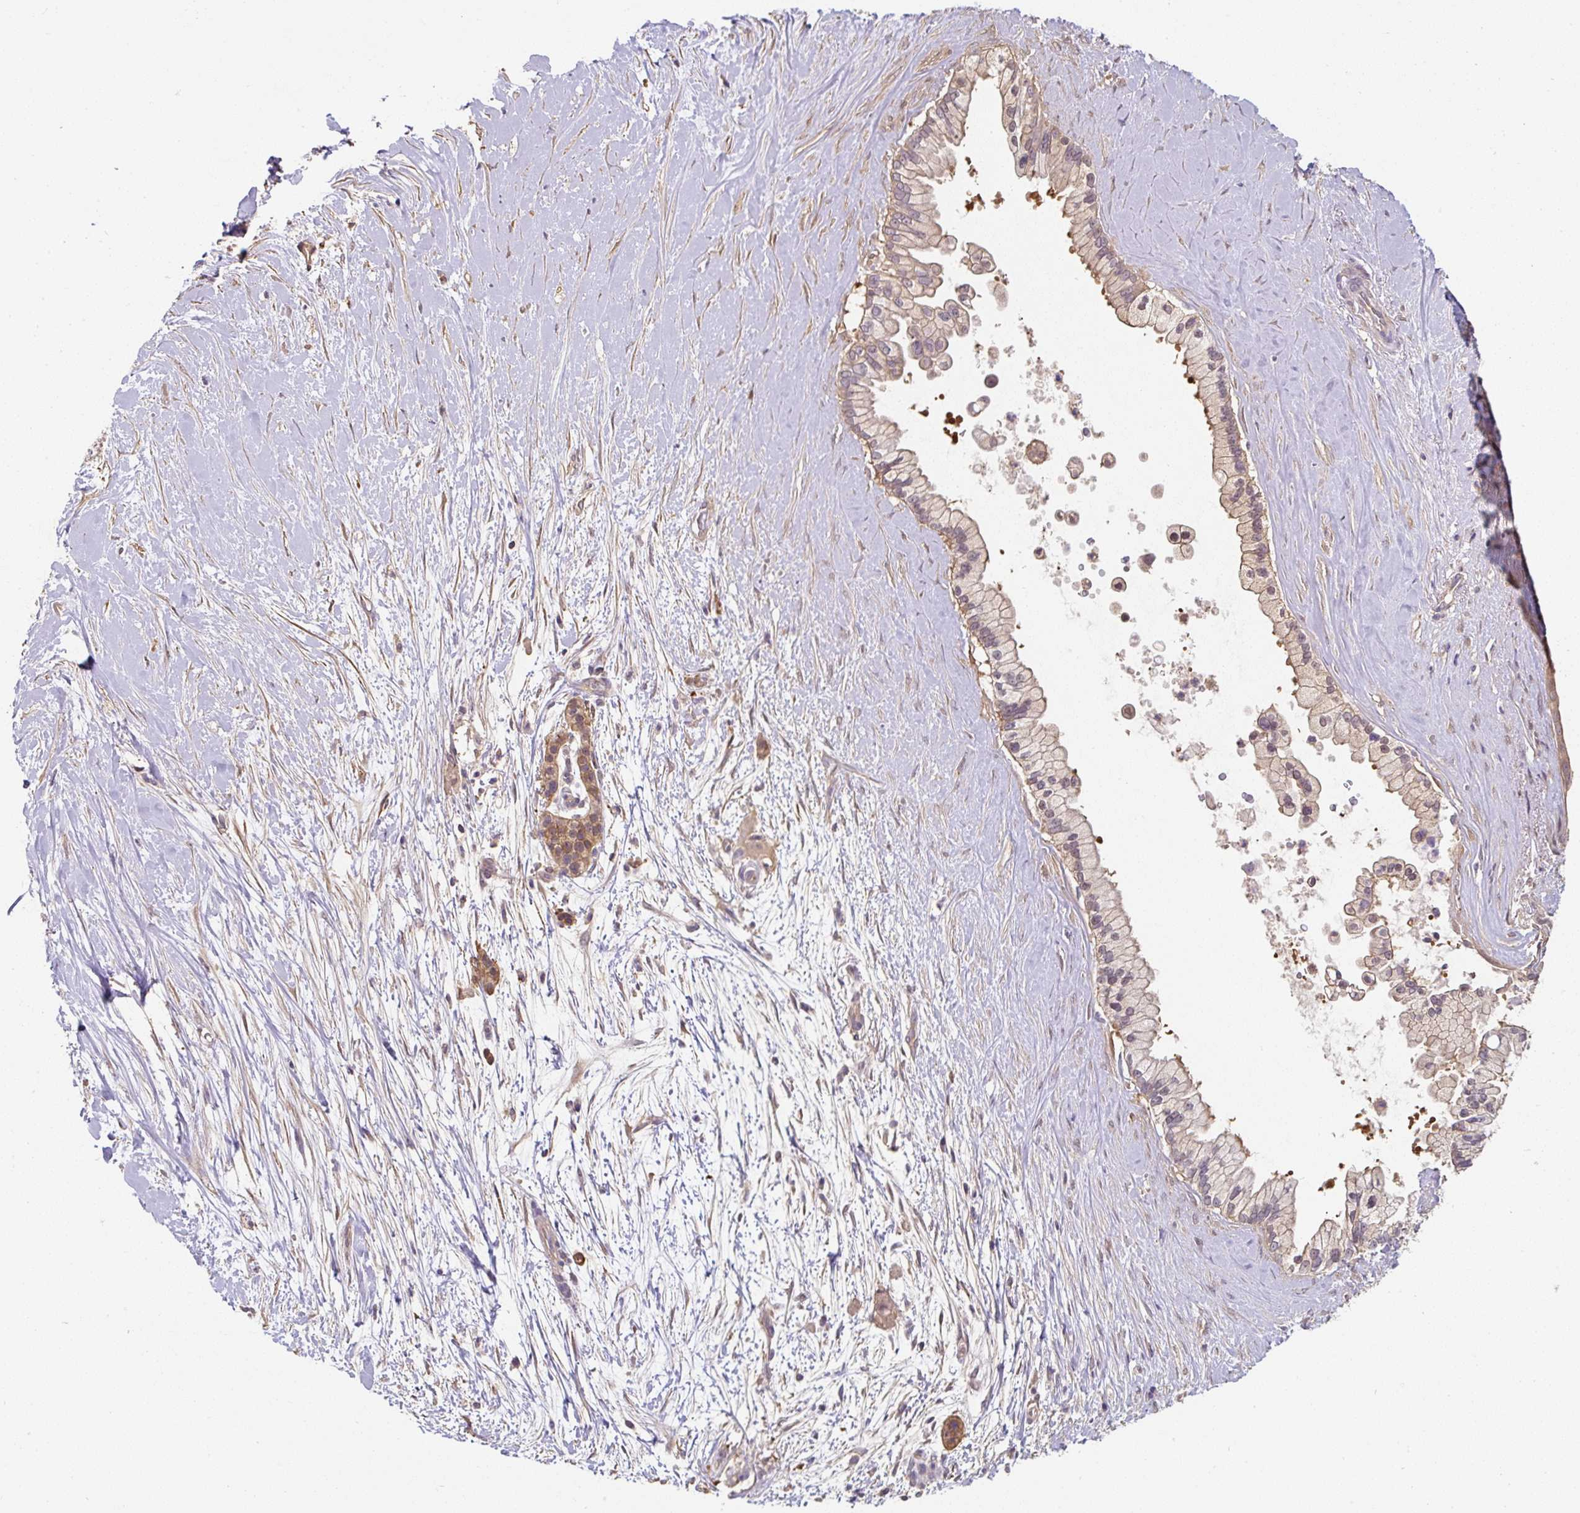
{"staining": {"intensity": "moderate", "quantity": ">75%", "location": "cytoplasmic/membranous"}, "tissue": "pancreatic cancer", "cell_type": "Tumor cells", "image_type": "cancer", "snomed": [{"axis": "morphology", "description": "Adenocarcinoma, NOS"}, {"axis": "topography", "description": "Pancreas"}], "caption": "There is medium levels of moderate cytoplasmic/membranous expression in tumor cells of pancreatic cancer (adenocarcinoma), as demonstrated by immunohistochemical staining (brown color).", "gene": "ST13", "patient": {"sex": "female", "age": 69}}